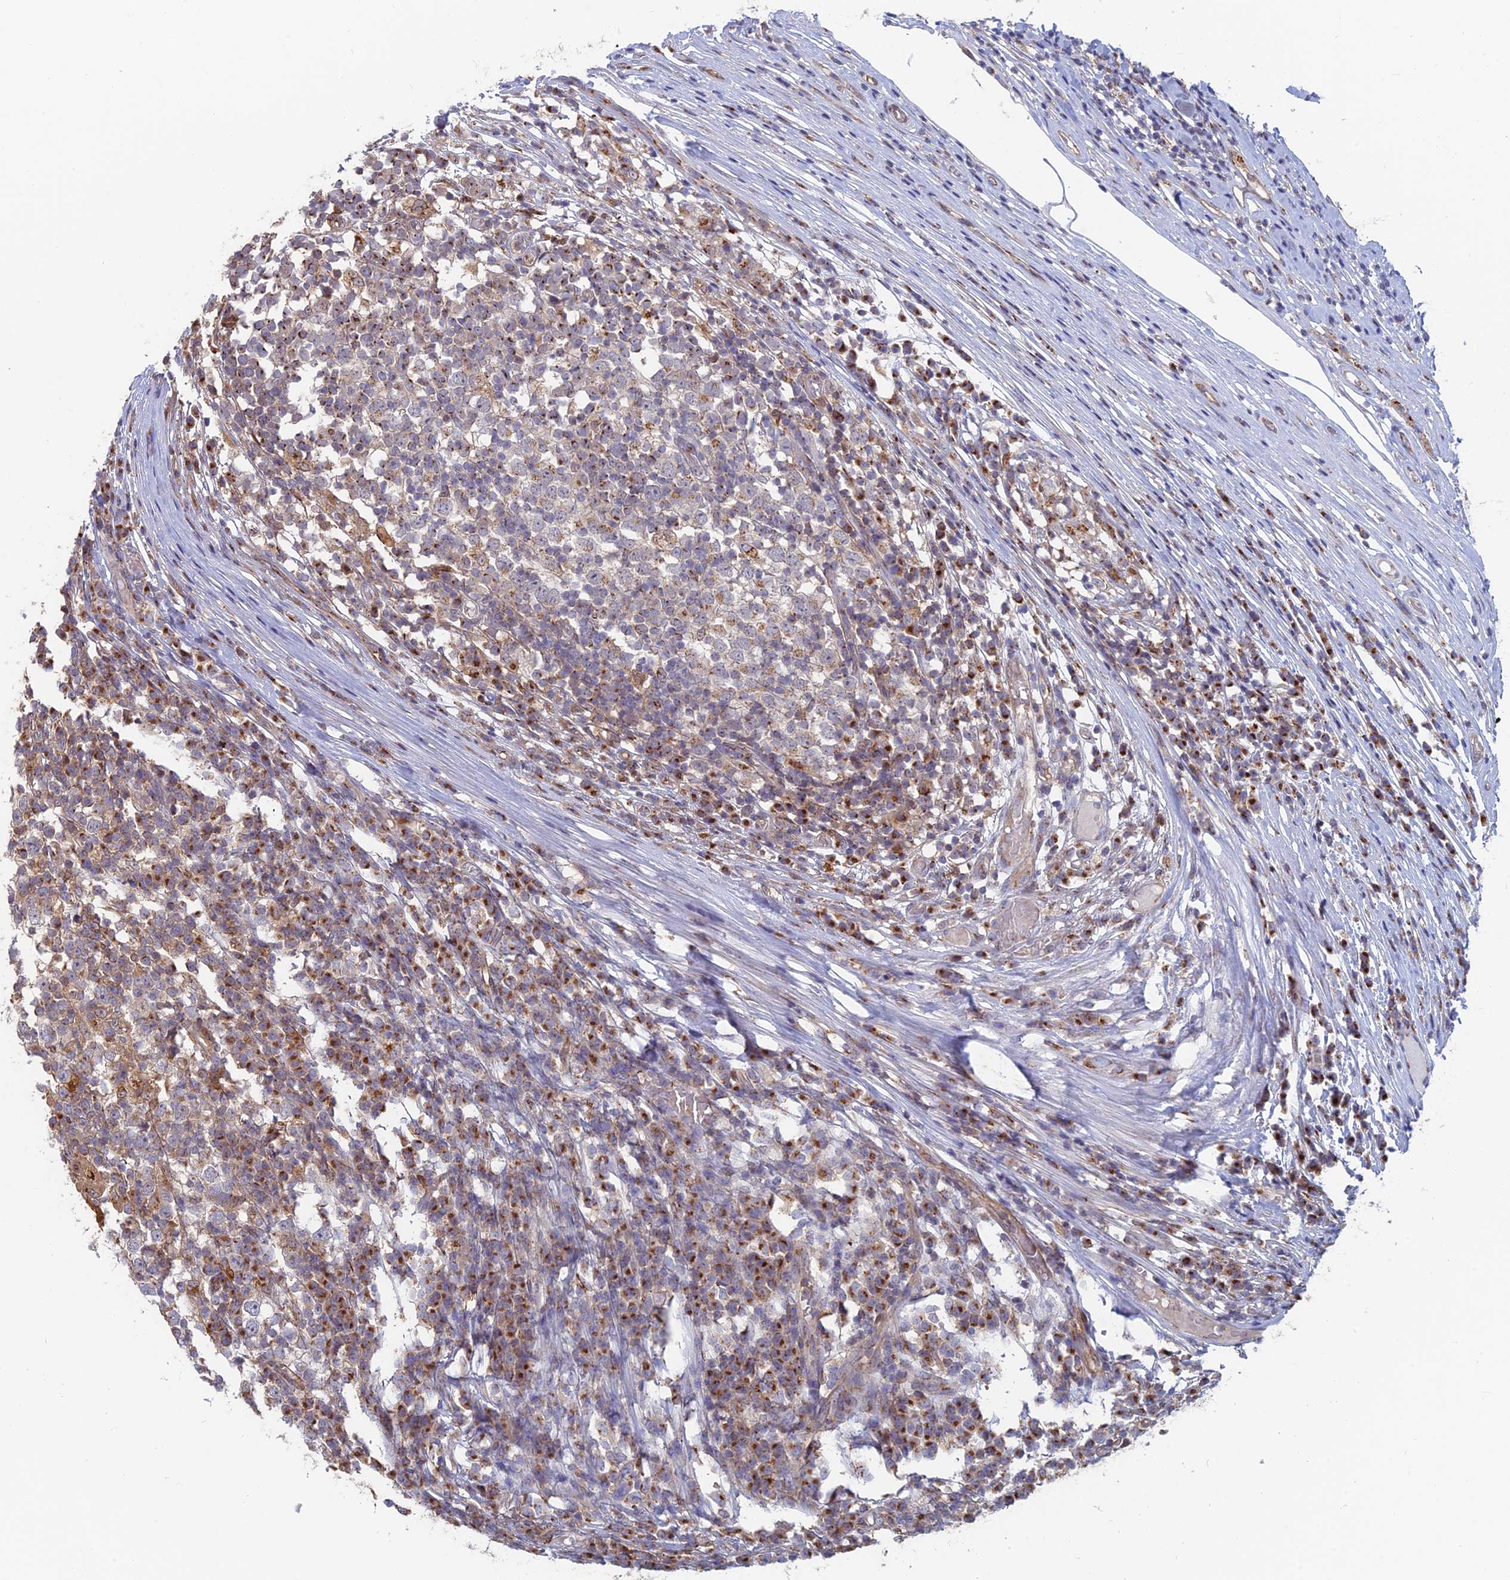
{"staining": {"intensity": "weak", "quantity": "<25%", "location": "cytoplasmic/membranous"}, "tissue": "testis cancer", "cell_type": "Tumor cells", "image_type": "cancer", "snomed": [{"axis": "morphology", "description": "Seminoma, NOS"}, {"axis": "topography", "description": "Testis"}], "caption": "High power microscopy histopathology image of an immunohistochemistry (IHC) histopathology image of testis cancer (seminoma), revealing no significant expression in tumor cells. (DAB immunohistochemistry (IHC), high magnification).", "gene": "HS2ST1", "patient": {"sex": "male", "age": 65}}